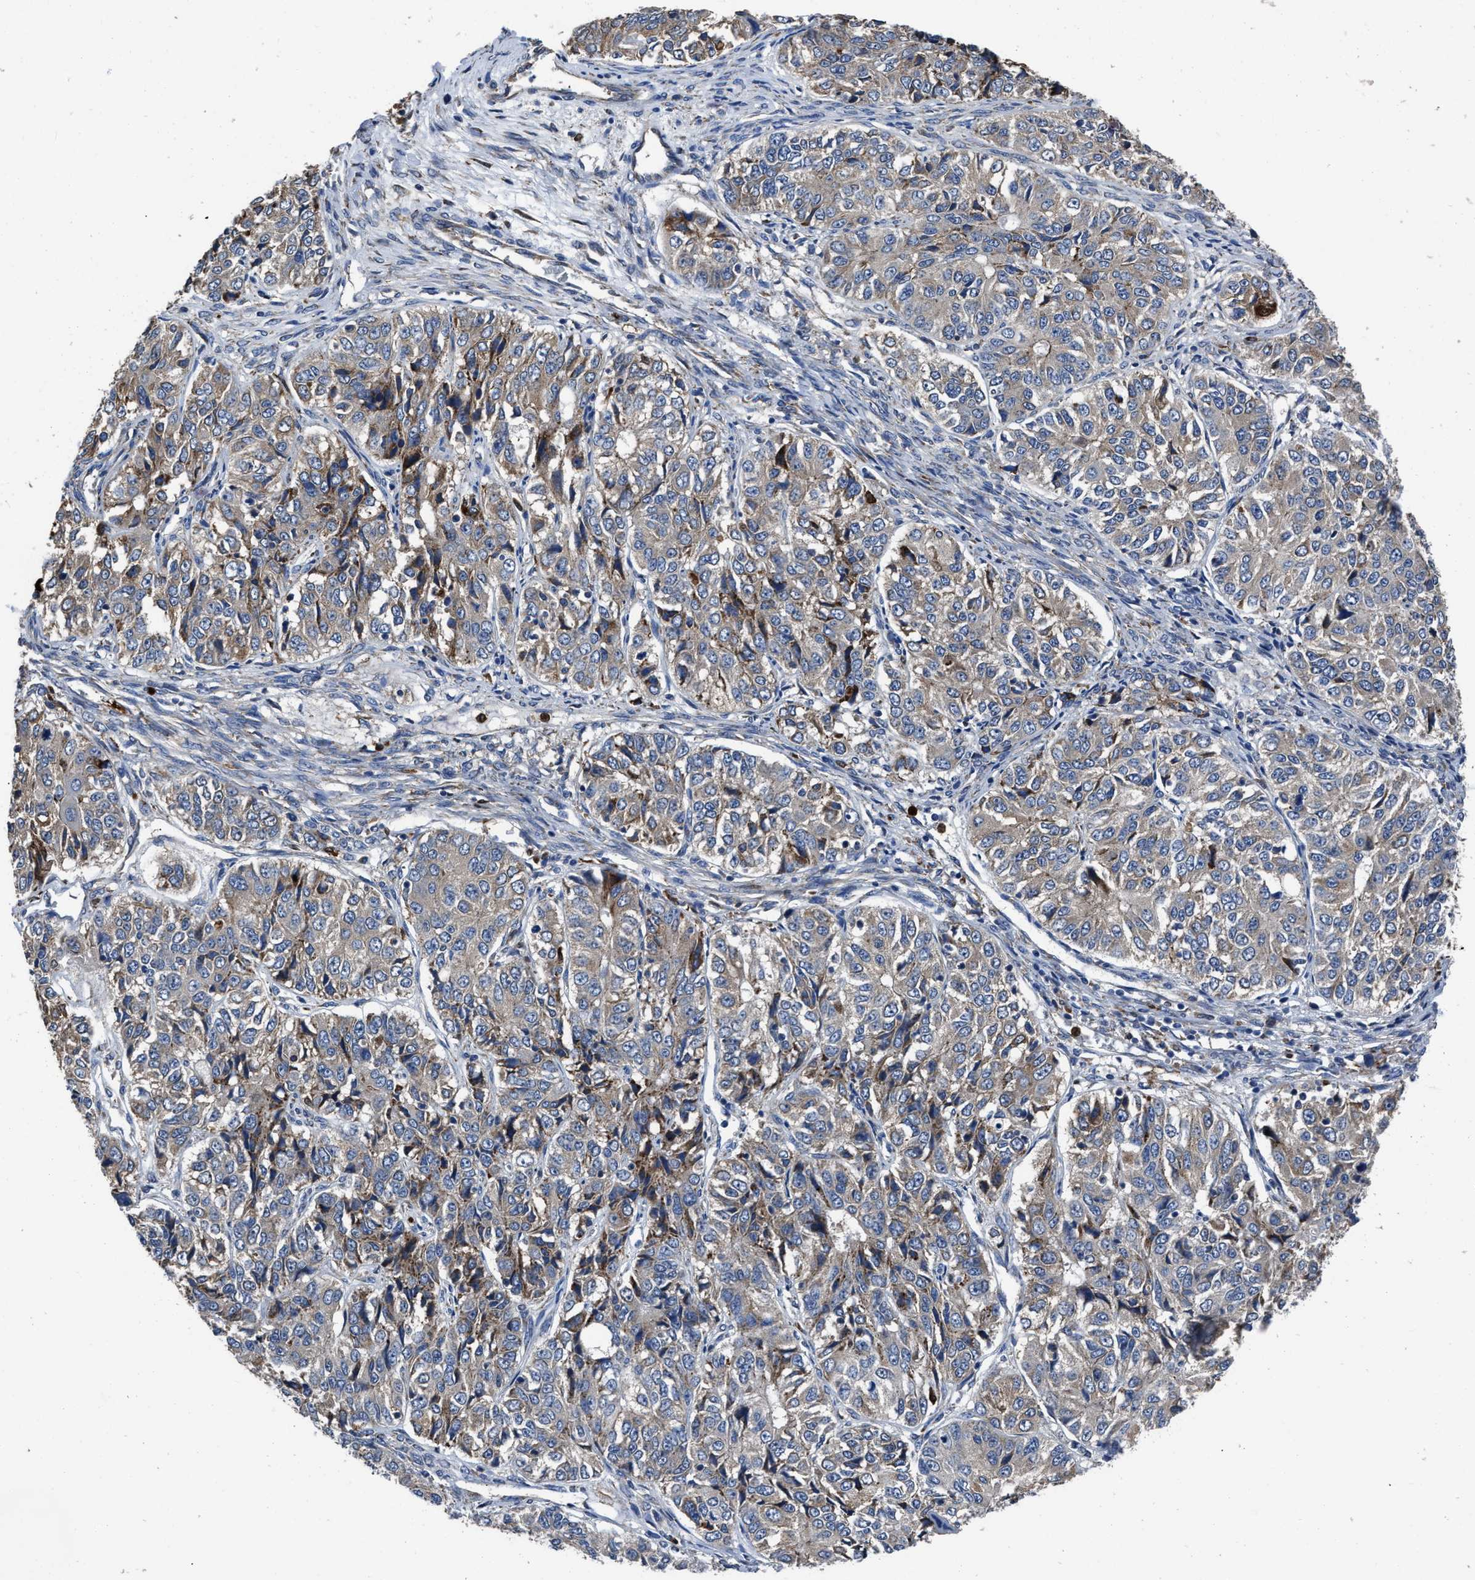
{"staining": {"intensity": "weak", "quantity": "25%-75%", "location": "cytoplasmic/membranous"}, "tissue": "ovarian cancer", "cell_type": "Tumor cells", "image_type": "cancer", "snomed": [{"axis": "morphology", "description": "Carcinoma, endometroid"}, {"axis": "topography", "description": "Ovary"}], "caption": "Immunohistochemical staining of ovarian cancer (endometroid carcinoma) reveals low levels of weak cytoplasmic/membranous expression in about 25%-75% of tumor cells.", "gene": "ANGPT1", "patient": {"sex": "female", "age": 51}}